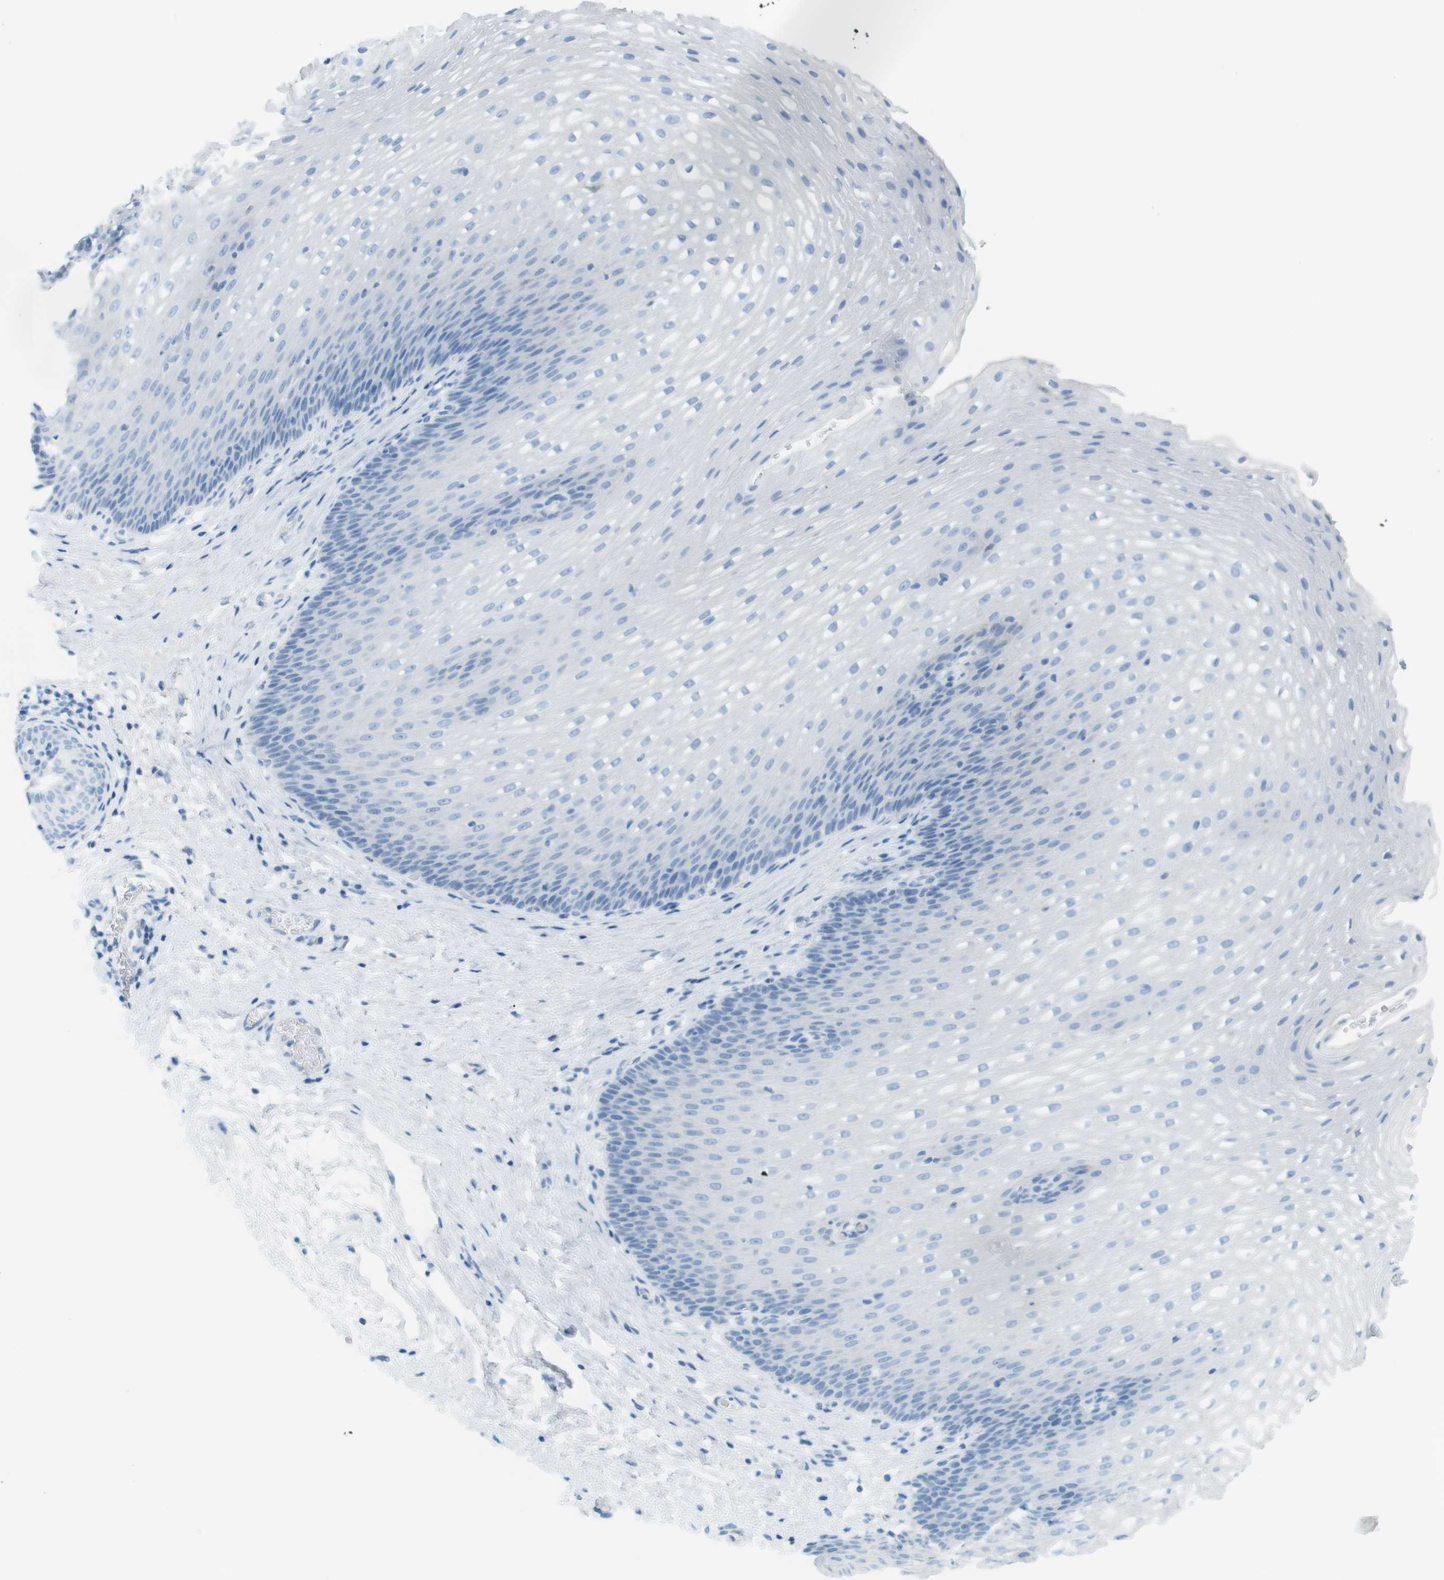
{"staining": {"intensity": "negative", "quantity": "none", "location": "none"}, "tissue": "esophagus", "cell_type": "Squamous epithelial cells", "image_type": "normal", "snomed": [{"axis": "morphology", "description": "Normal tissue, NOS"}, {"axis": "topography", "description": "Esophagus"}], "caption": "The image exhibits no significant staining in squamous epithelial cells of esophagus. (Stains: DAB (3,3'-diaminobenzidine) IHC with hematoxylin counter stain, Microscopy: brightfield microscopy at high magnification).", "gene": "AZGP1", "patient": {"sex": "male", "age": 48}}